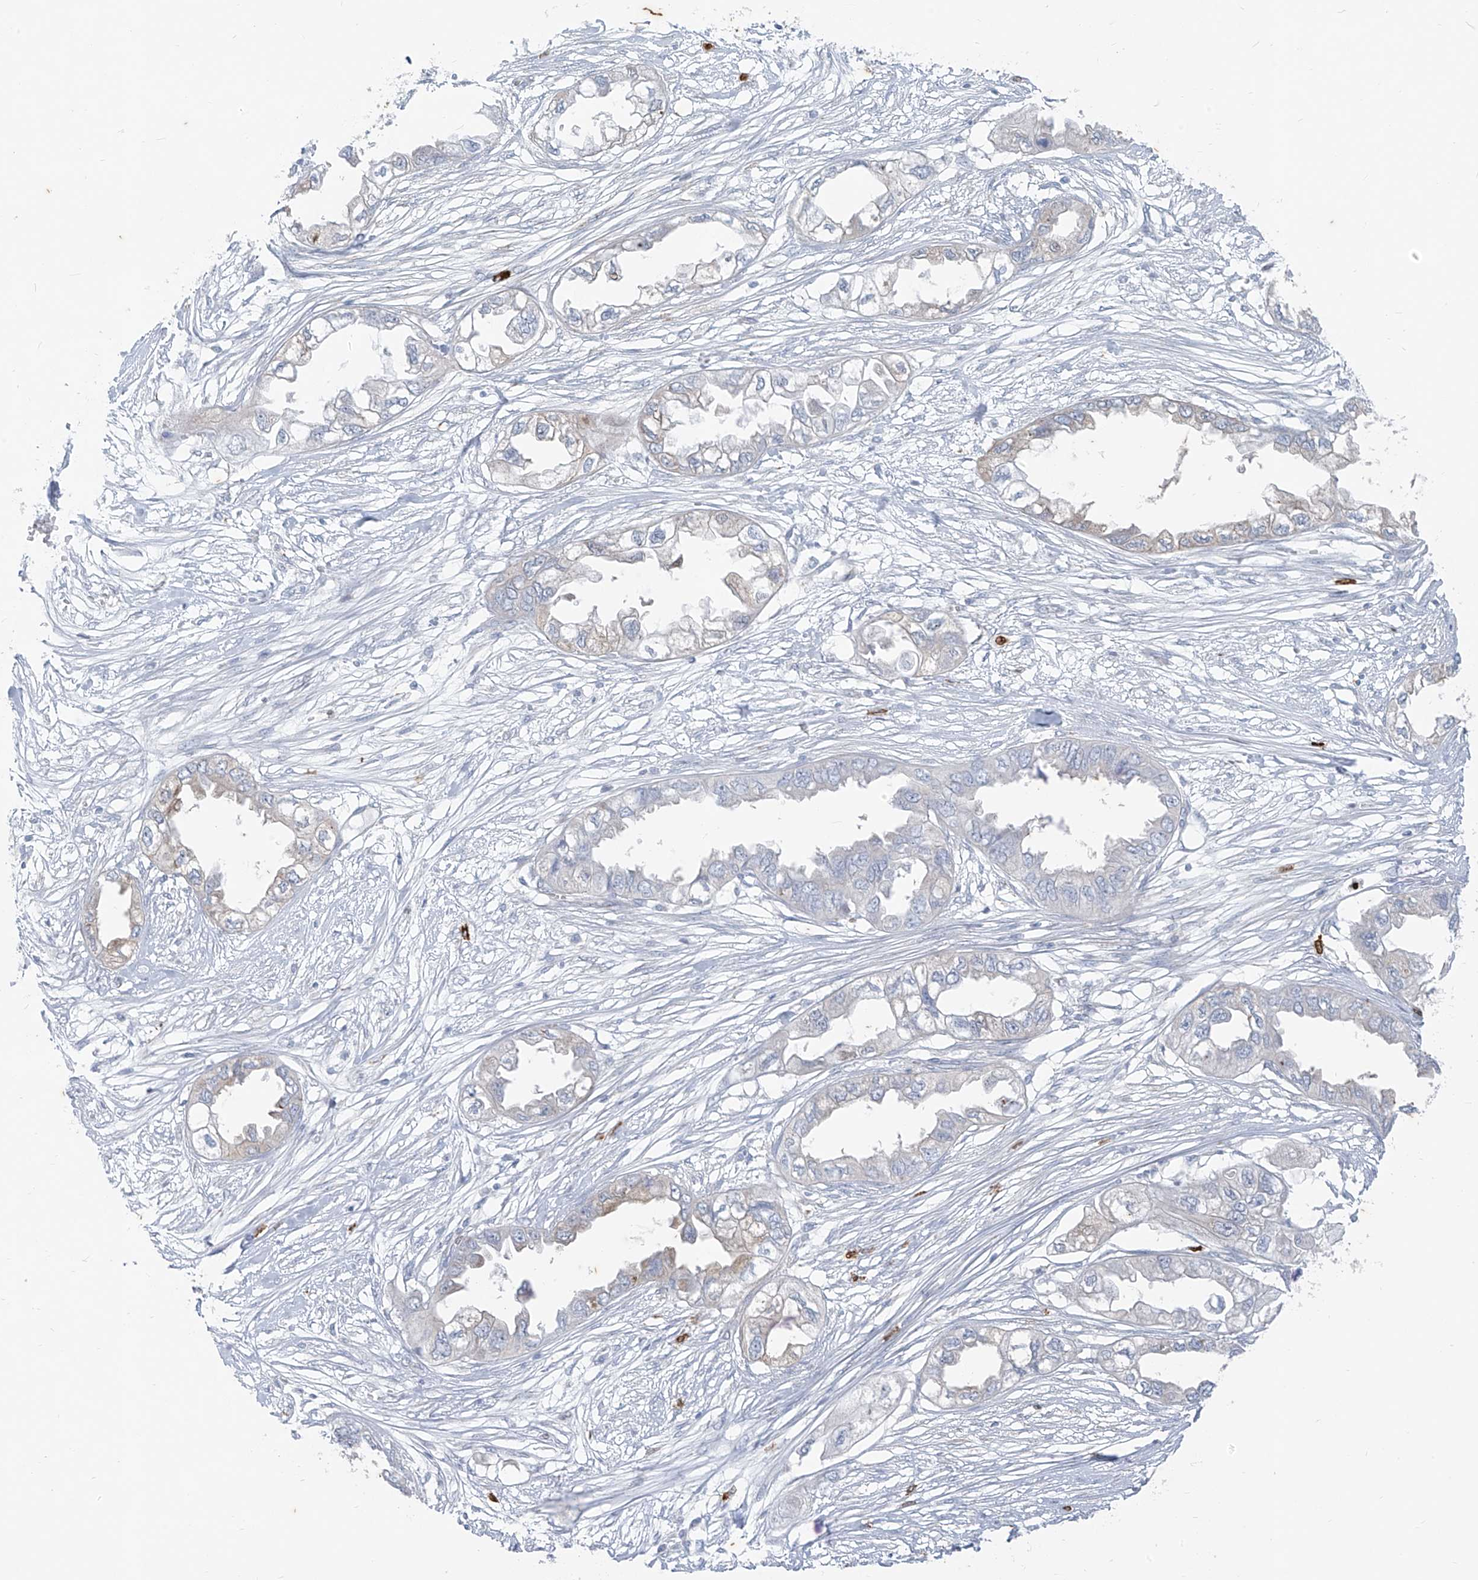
{"staining": {"intensity": "negative", "quantity": "none", "location": "none"}, "tissue": "endometrial cancer", "cell_type": "Tumor cells", "image_type": "cancer", "snomed": [{"axis": "morphology", "description": "Adenocarcinoma, NOS"}, {"axis": "topography", "description": "Endometrium"}], "caption": "Tumor cells show no significant protein positivity in endometrial cancer.", "gene": "CX3CR1", "patient": {"sex": "female", "age": 67}}